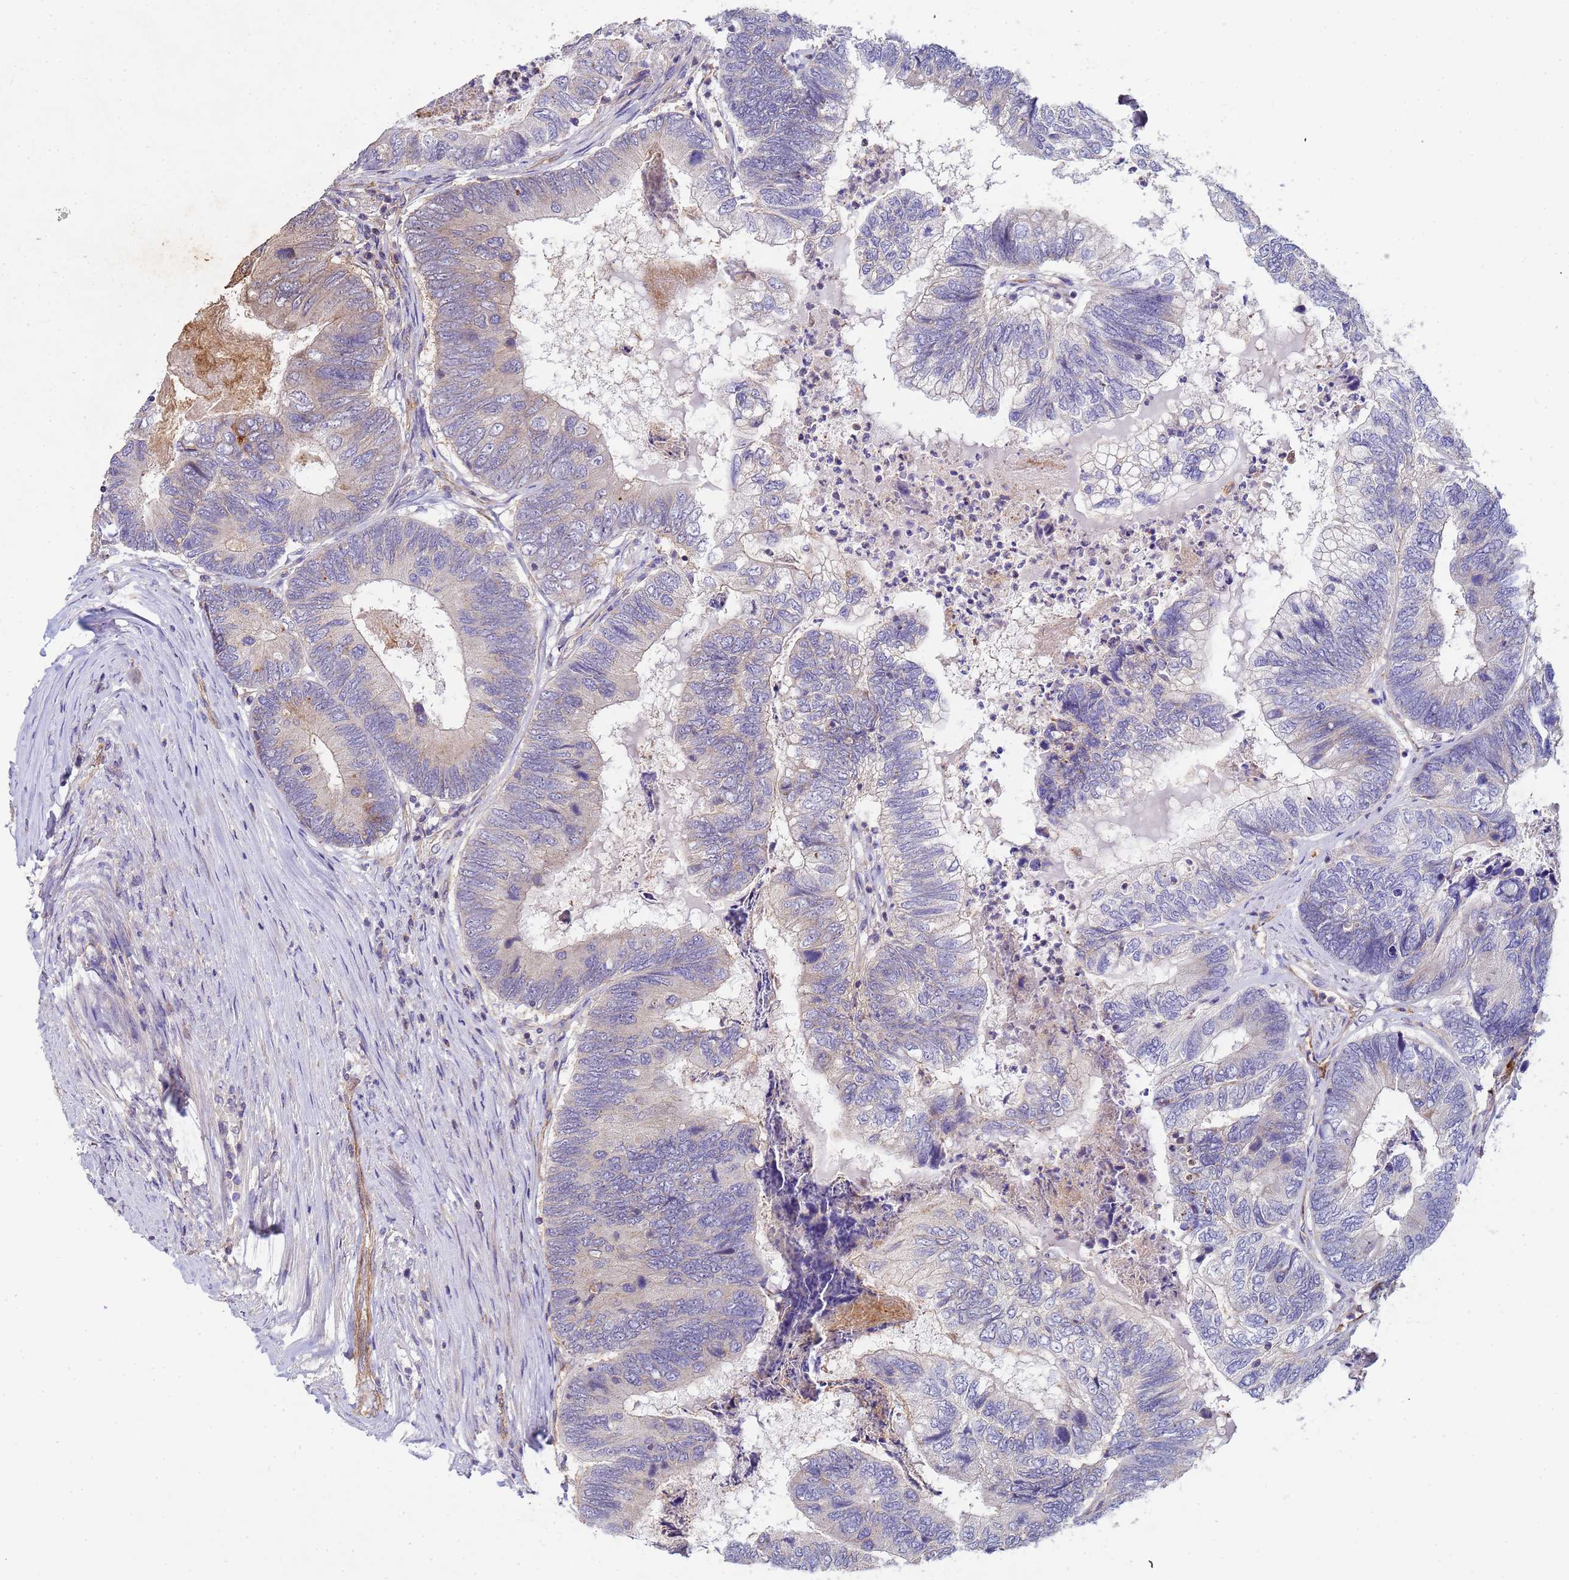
{"staining": {"intensity": "negative", "quantity": "none", "location": "none"}, "tissue": "colorectal cancer", "cell_type": "Tumor cells", "image_type": "cancer", "snomed": [{"axis": "morphology", "description": "Adenocarcinoma, NOS"}, {"axis": "topography", "description": "Colon"}], "caption": "There is no significant expression in tumor cells of colorectal cancer.", "gene": "CDC34", "patient": {"sex": "female", "age": 67}}